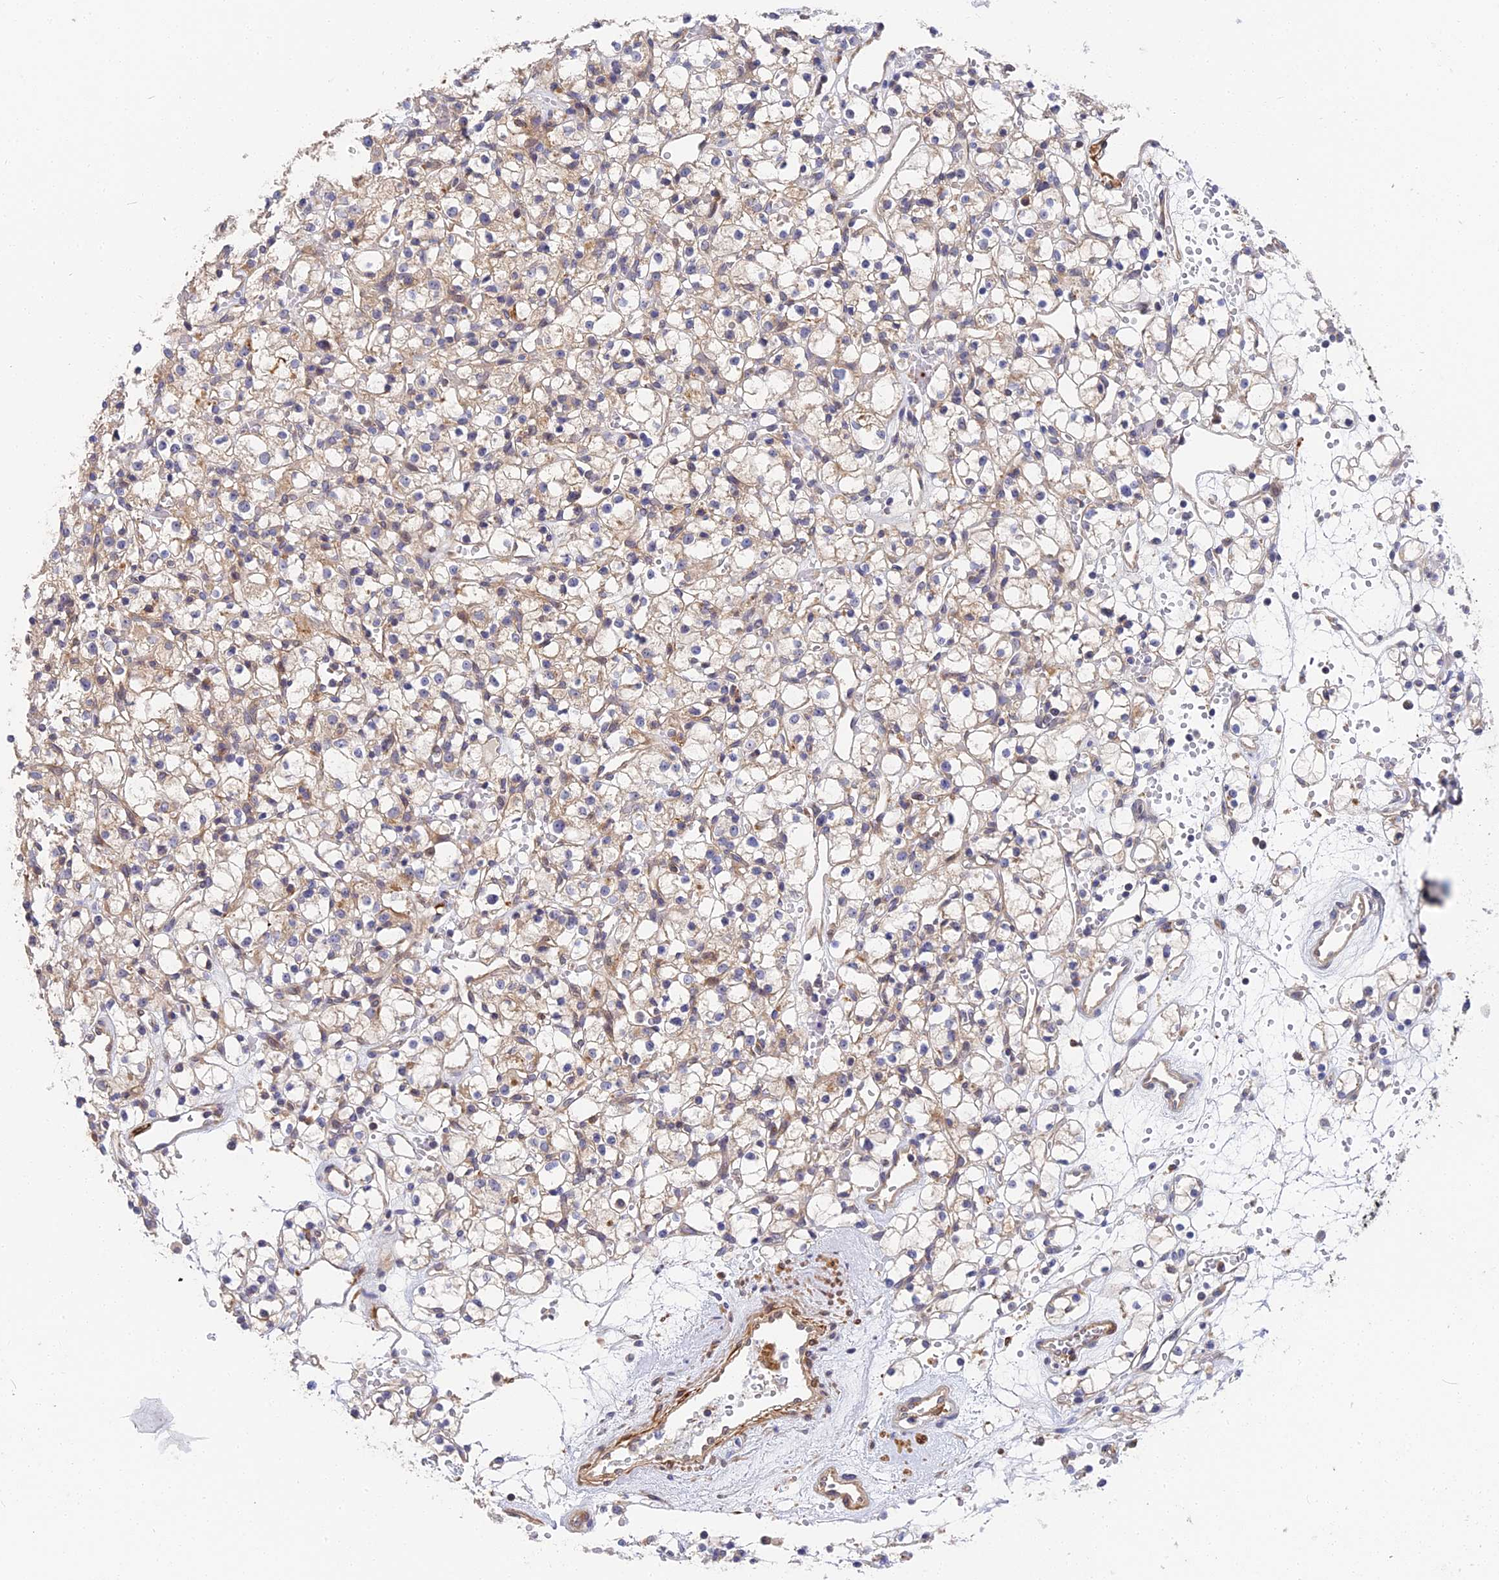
{"staining": {"intensity": "weak", "quantity": "<25%", "location": "cytoplasmic/membranous"}, "tissue": "renal cancer", "cell_type": "Tumor cells", "image_type": "cancer", "snomed": [{"axis": "morphology", "description": "Adenocarcinoma, NOS"}, {"axis": "topography", "description": "Kidney"}], "caption": "This image is of renal cancer stained with immunohistochemistry to label a protein in brown with the nuclei are counter-stained blue. There is no expression in tumor cells.", "gene": "CCDC113", "patient": {"sex": "female", "age": 59}}